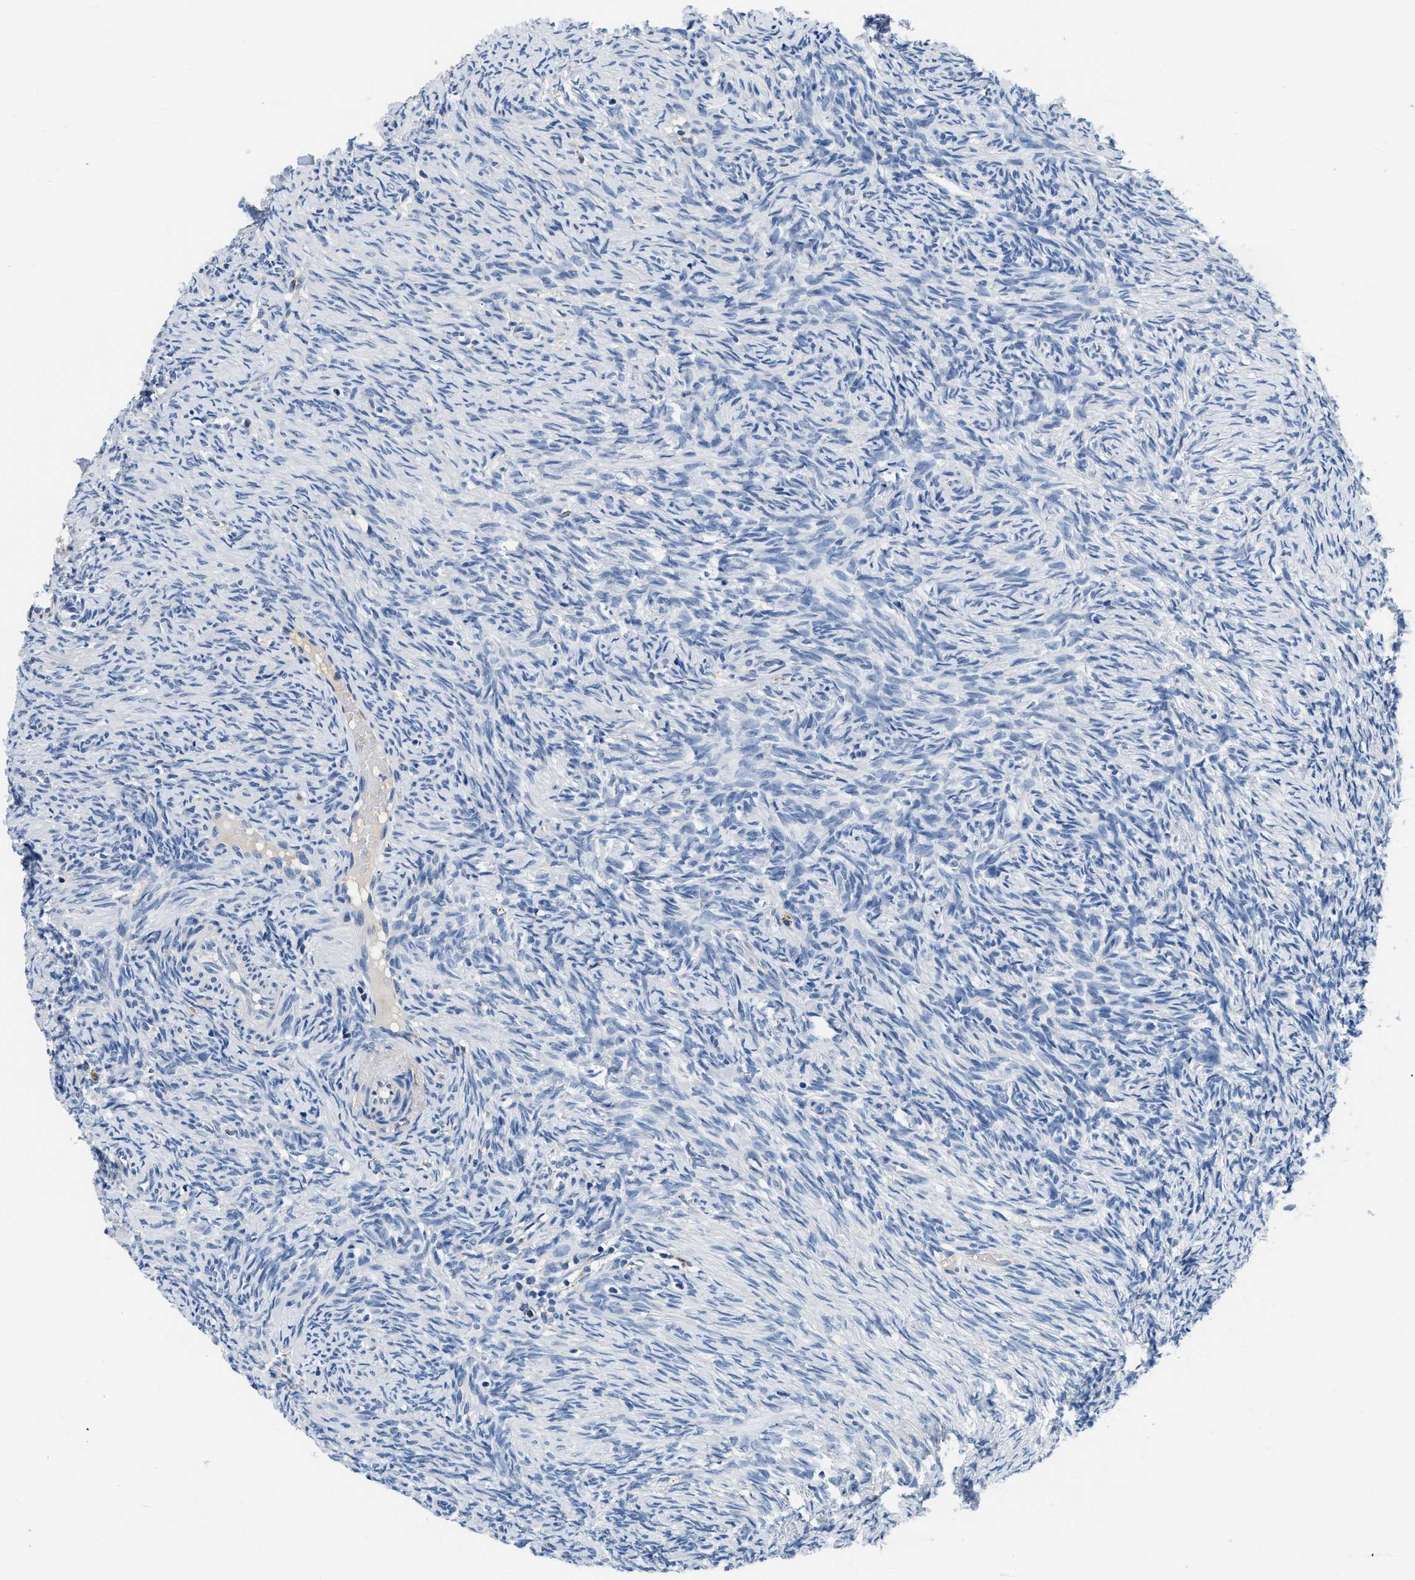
{"staining": {"intensity": "negative", "quantity": "none", "location": "none"}, "tissue": "ovary", "cell_type": "Follicle cells", "image_type": "normal", "snomed": [{"axis": "morphology", "description": "Normal tissue, NOS"}, {"axis": "topography", "description": "Ovary"}], "caption": "Follicle cells are negative for brown protein staining in normal ovary. (DAB immunohistochemistry with hematoxylin counter stain).", "gene": "PCK2", "patient": {"sex": "female", "age": 41}}